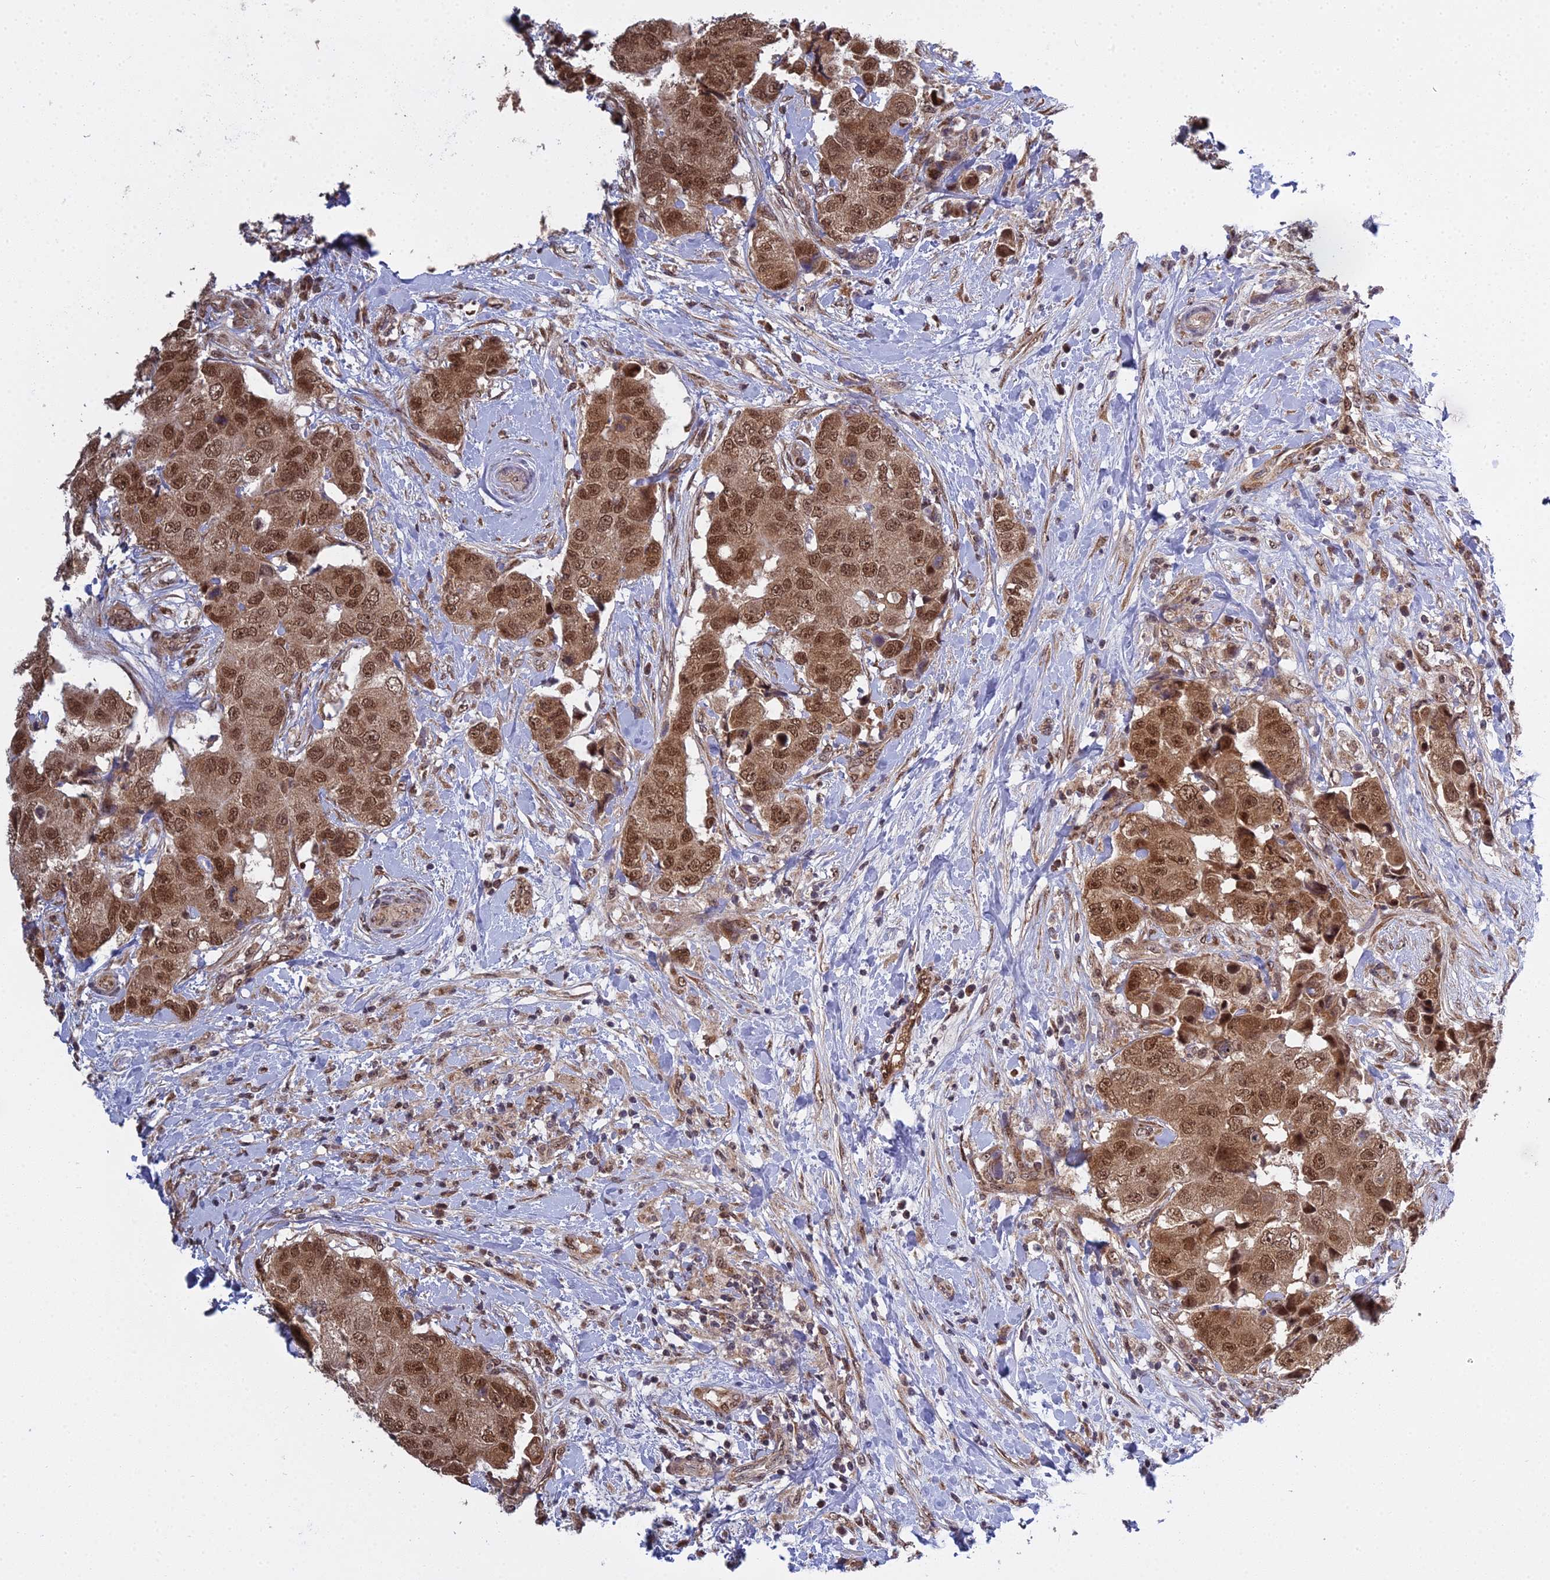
{"staining": {"intensity": "moderate", "quantity": ">75%", "location": "cytoplasmic/membranous,nuclear"}, "tissue": "breast cancer", "cell_type": "Tumor cells", "image_type": "cancer", "snomed": [{"axis": "morphology", "description": "Normal tissue, NOS"}, {"axis": "morphology", "description": "Duct carcinoma"}, {"axis": "topography", "description": "Breast"}], "caption": "Breast cancer (intraductal carcinoma) stained for a protein (brown) shows moderate cytoplasmic/membranous and nuclear positive positivity in about >75% of tumor cells.", "gene": "MEOX1", "patient": {"sex": "female", "age": 62}}